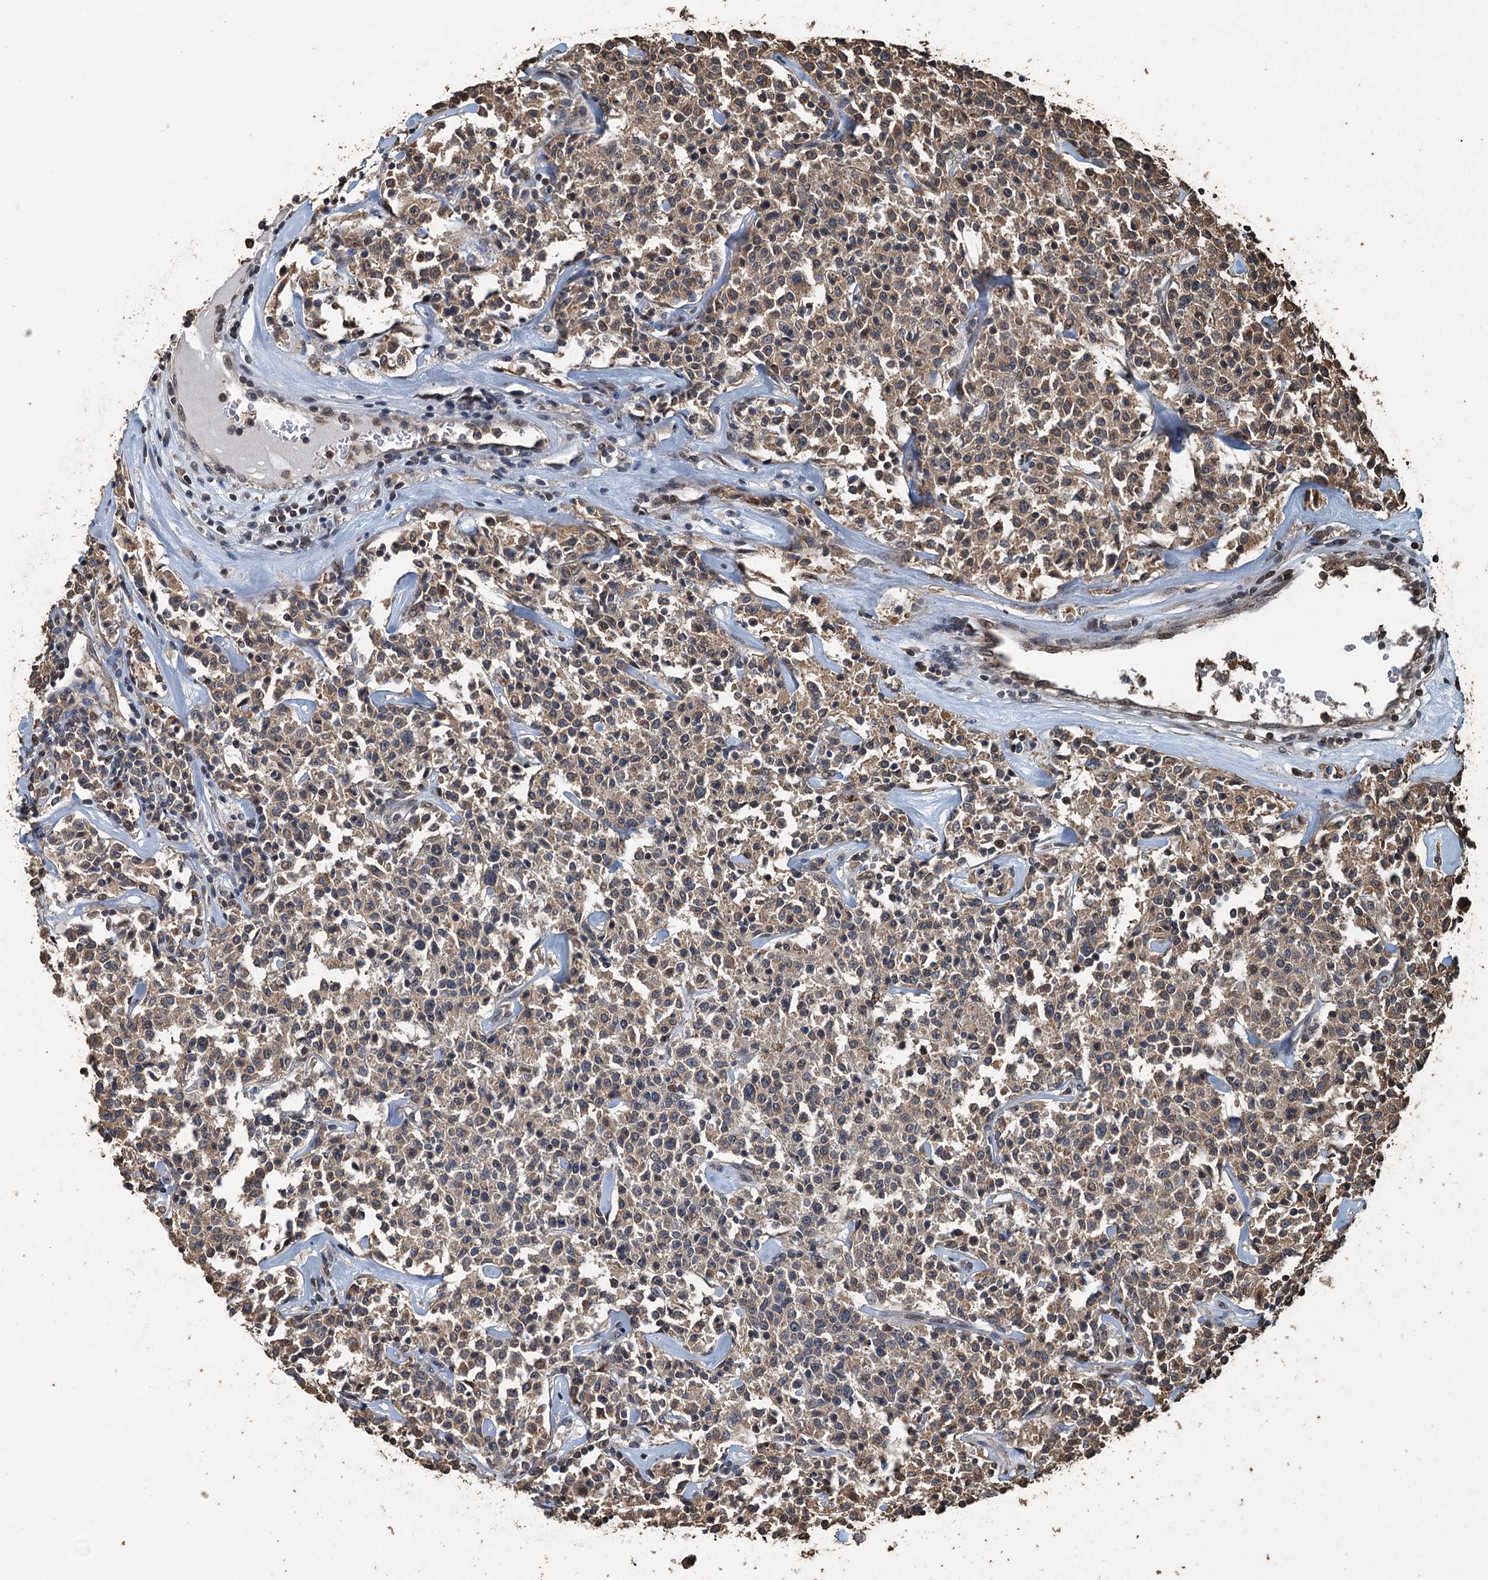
{"staining": {"intensity": "weak", "quantity": ">75%", "location": "cytoplasmic/membranous"}, "tissue": "lymphoma", "cell_type": "Tumor cells", "image_type": "cancer", "snomed": [{"axis": "morphology", "description": "Malignant lymphoma, non-Hodgkin's type, Low grade"}, {"axis": "topography", "description": "Small intestine"}], "caption": "The immunohistochemical stain labels weak cytoplasmic/membranous staining in tumor cells of low-grade malignant lymphoma, non-Hodgkin's type tissue.", "gene": "PIGN", "patient": {"sex": "female", "age": 59}}